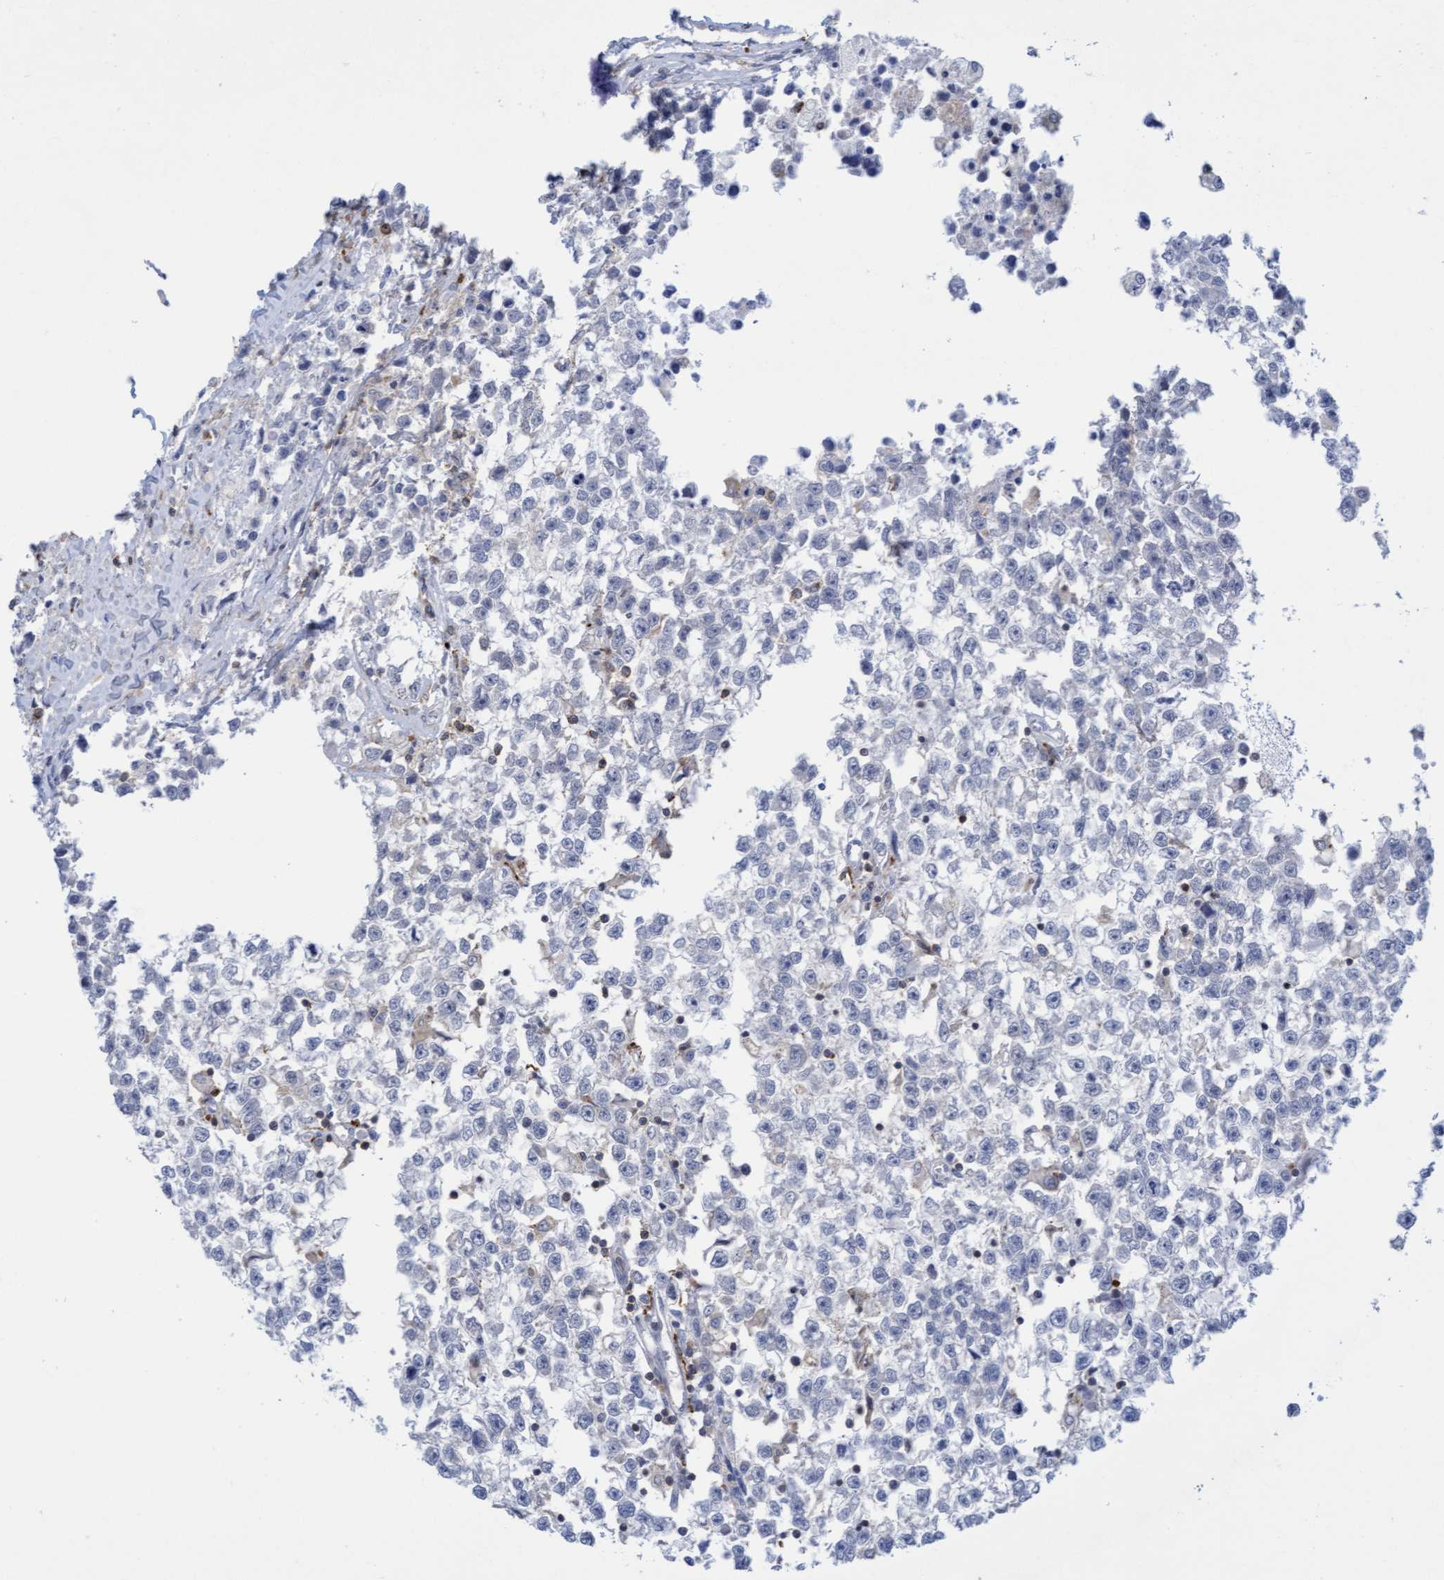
{"staining": {"intensity": "negative", "quantity": "none", "location": "none"}, "tissue": "testis cancer", "cell_type": "Tumor cells", "image_type": "cancer", "snomed": [{"axis": "morphology", "description": "Seminoma, NOS"}, {"axis": "morphology", "description": "Carcinoma, Embryonal, NOS"}, {"axis": "topography", "description": "Testis"}], "caption": "An immunohistochemistry image of testis embryonal carcinoma is shown. There is no staining in tumor cells of testis embryonal carcinoma.", "gene": "FNBP1", "patient": {"sex": "male", "age": 51}}